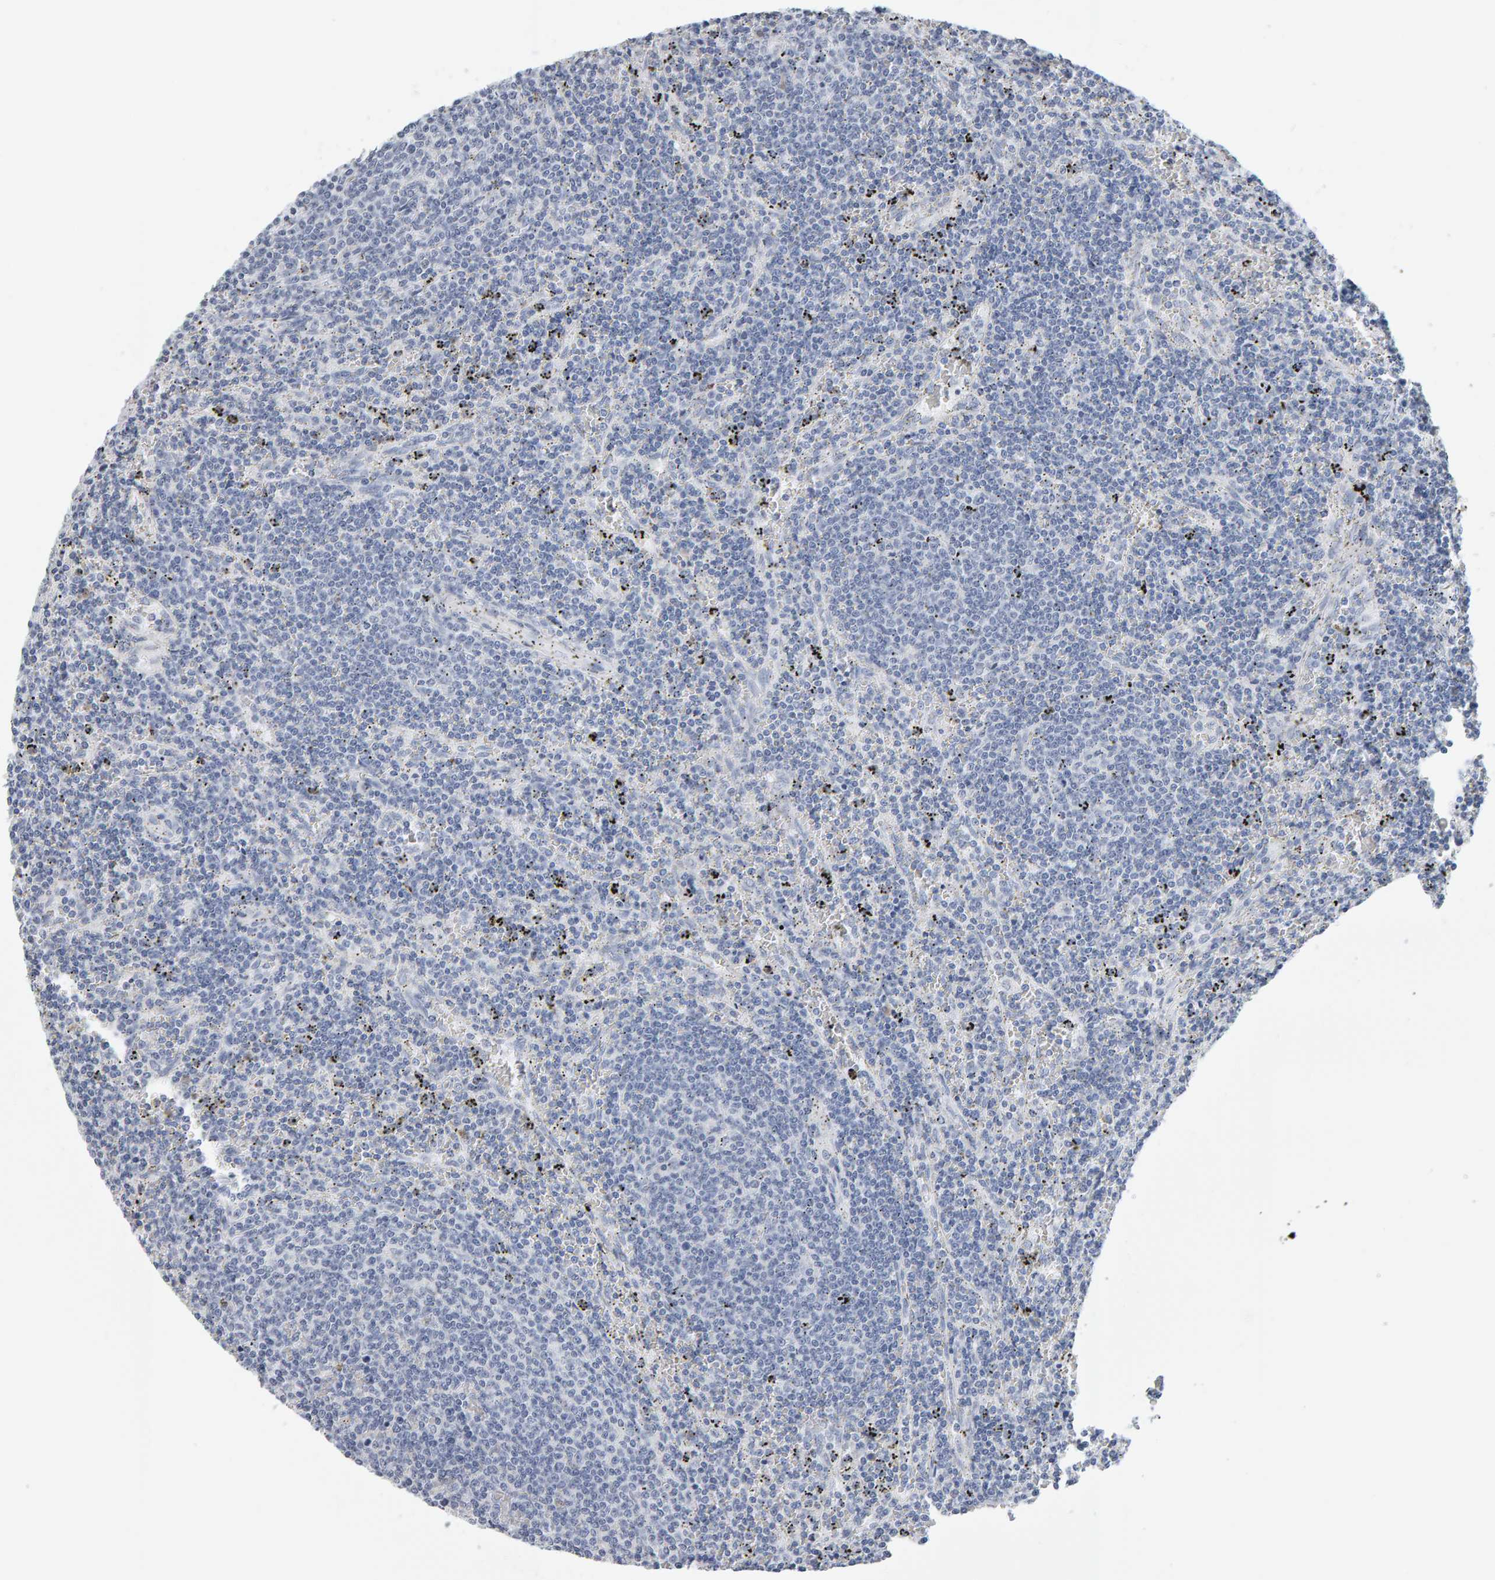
{"staining": {"intensity": "negative", "quantity": "none", "location": "none"}, "tissue": "lymphoma", "cell_type": "Tumor cells", "image_type": "cancer", "snomed": [{"axis": "morphology", "description": "Malignant lymphoma, non-Hodgkin's type, Low grade"}, {"axis": "topography", "description": "Spleen"}], "caption": "An immunohistochemistry micrograph of malignant lymphoma, non-Hodgkin's type (low-grade) is shown. There is no staining in tumor cells of malignant lymphoma, non-Hodgkin's type (low-grade). The staining is performed using DAB (3,3'-diaminobenzidine) brown chromogen with nuclei counter-stained in using hematoxylin.", "gene": "CTH", "patient": {"sex": "female", "age": 50}}